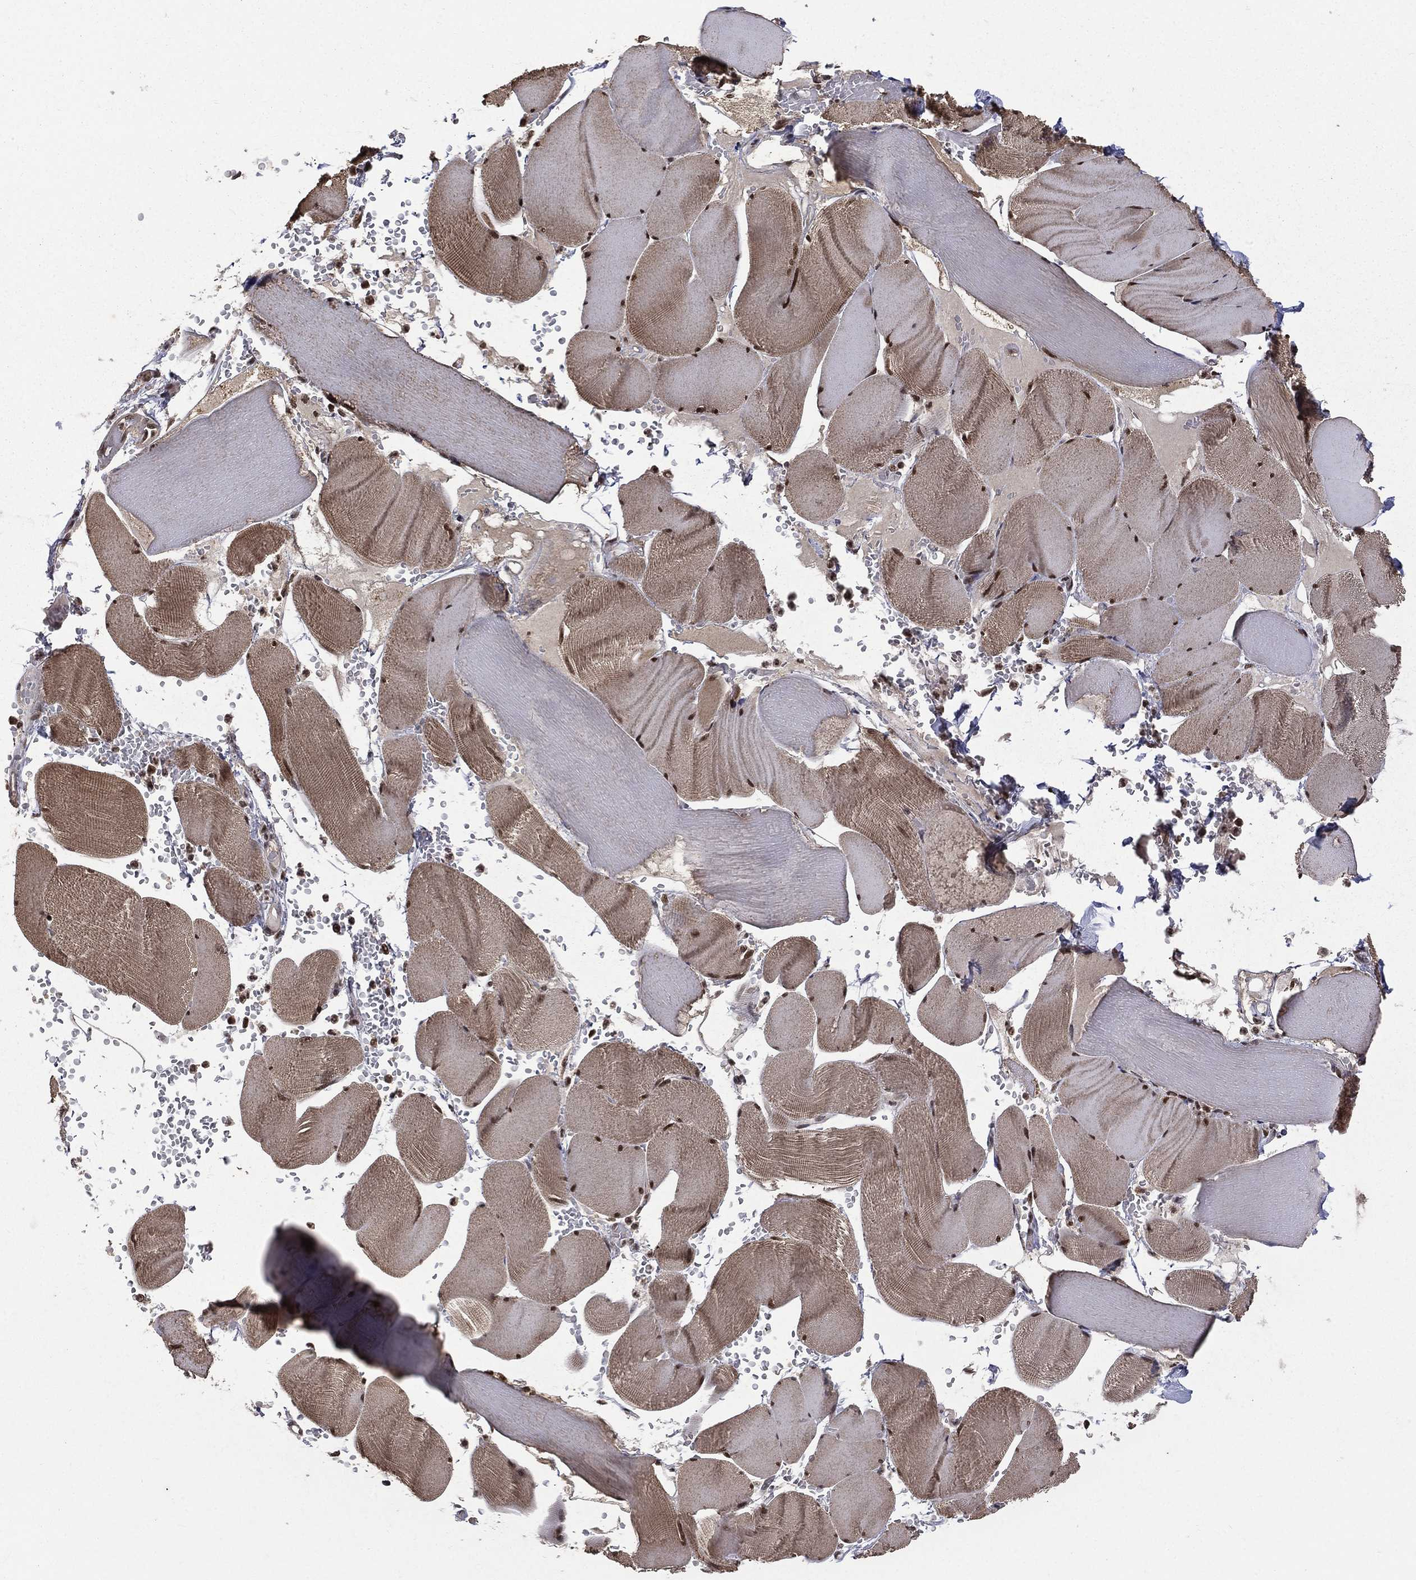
{"staining": {"intensity": "strong", "quantity": ">75%", "location": "nuclear"}, "tissue": "skeletal muscle", "cell_type": "Myocytes", "image_type": "normal", "snomed": [{"axis": "morphology", "description": "Normal tissue, NOS"}, {"axis": "topography", "description": "Skeletal muscle"}], "caption": "Brown immunohistochemical staining in normal skeletal muscle shows strong nuclear positivity in approximately >75% of myocytes.", "gene": "JMJD6", "patient": {"sex": "male", "age": 56}}